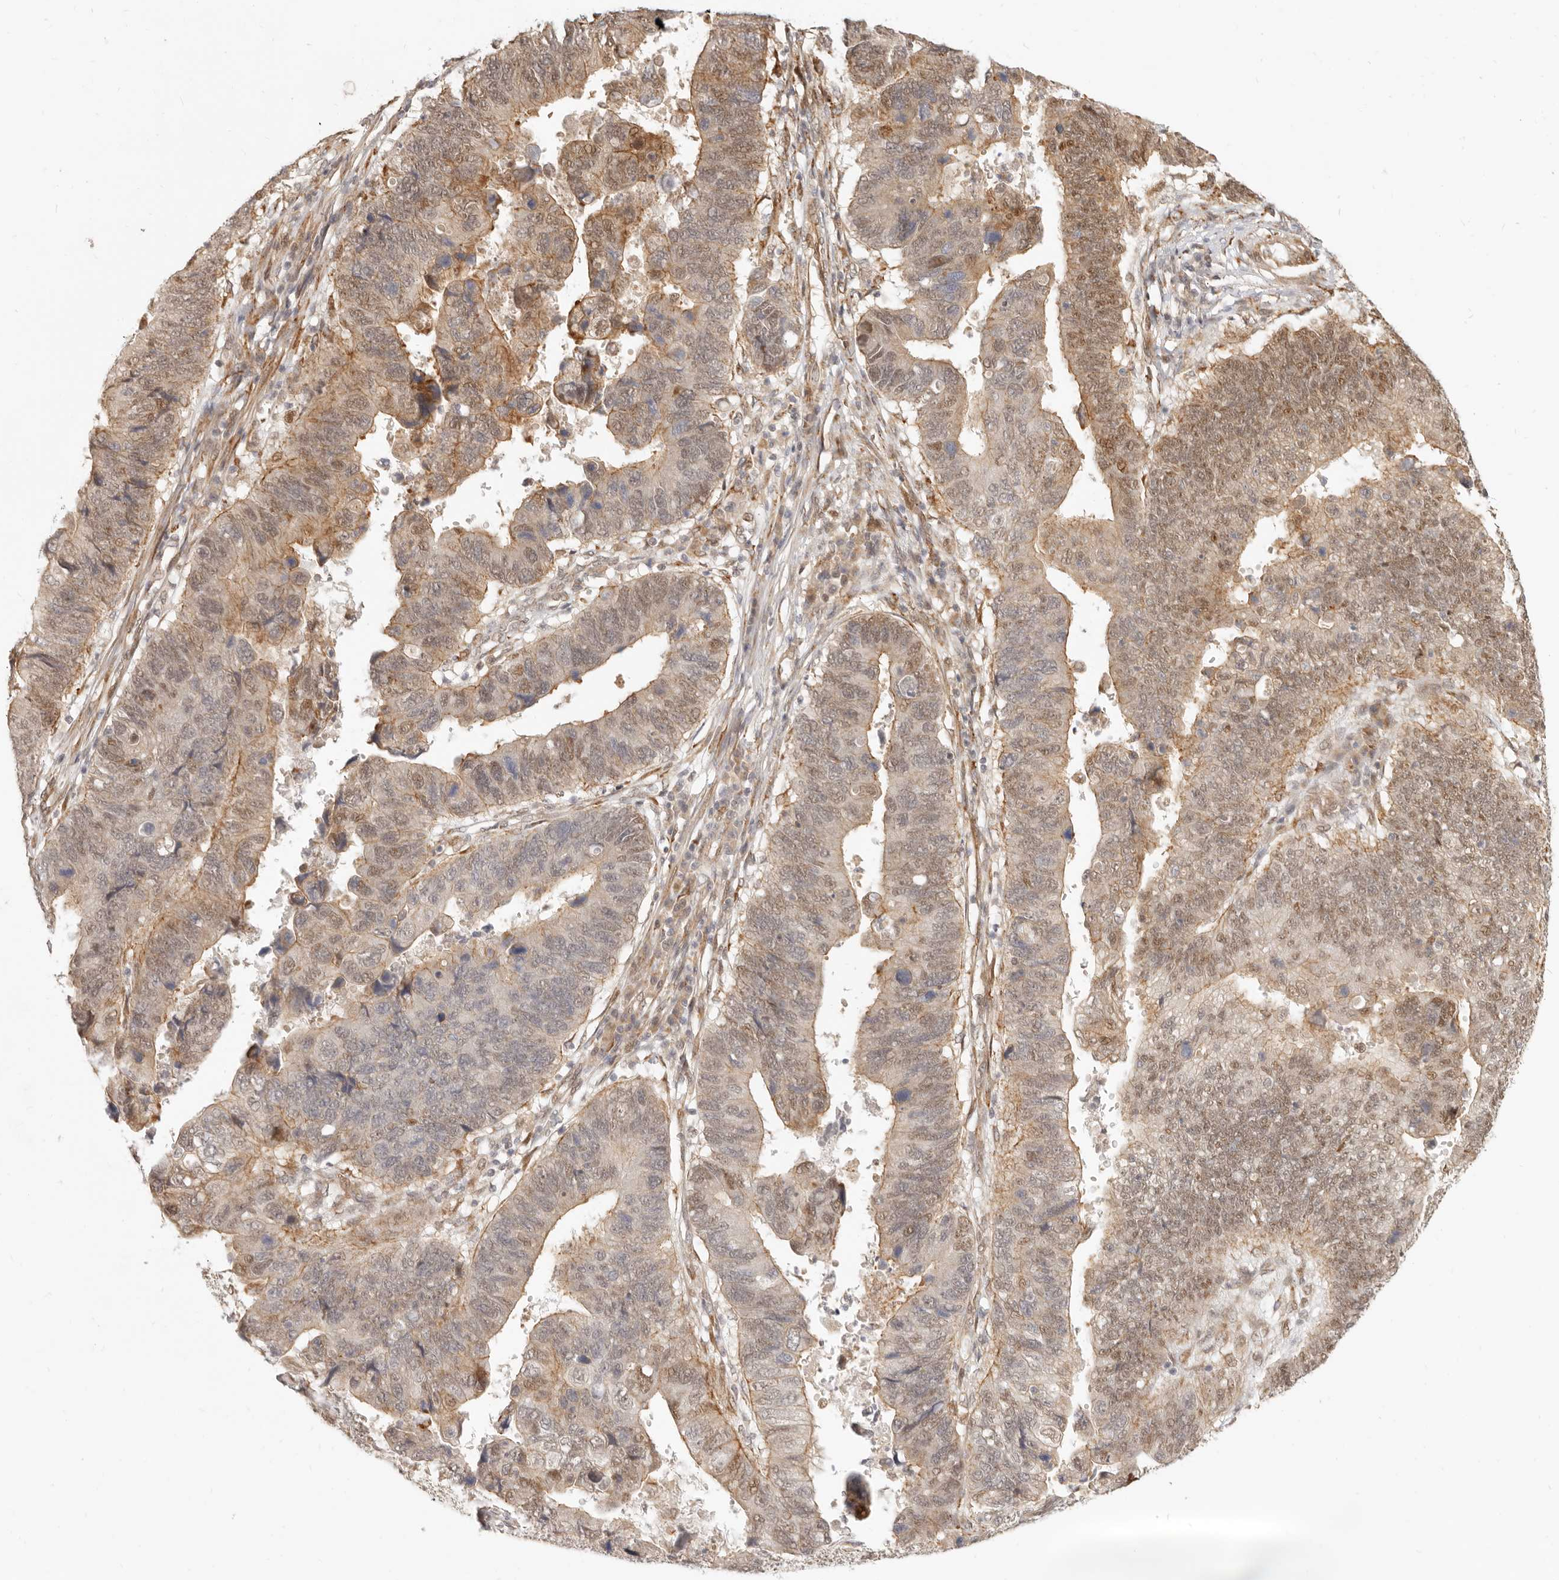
{"staining": {"intensity": "moderate", "quantity": "<25%", "location": "cytoplasmic/membranous,nuclear"}, "tissue": "stomach cancer", "cell_type": "Tumor cells", "image_type": "cancer", "snomed": [{"axis": "morphology", "description": "Adenocarcinoma, NOS"}, {"axis": "topography", "description": "Stomach"}], "caption": "Stomach cancer stained for a protein (brown) shows moderate cytoplasmic/membranous and nuclear positive staining in about <25% of tumor cells.", "gene": "TUFT1", "patient": {"sex": "male", "age": 59}}